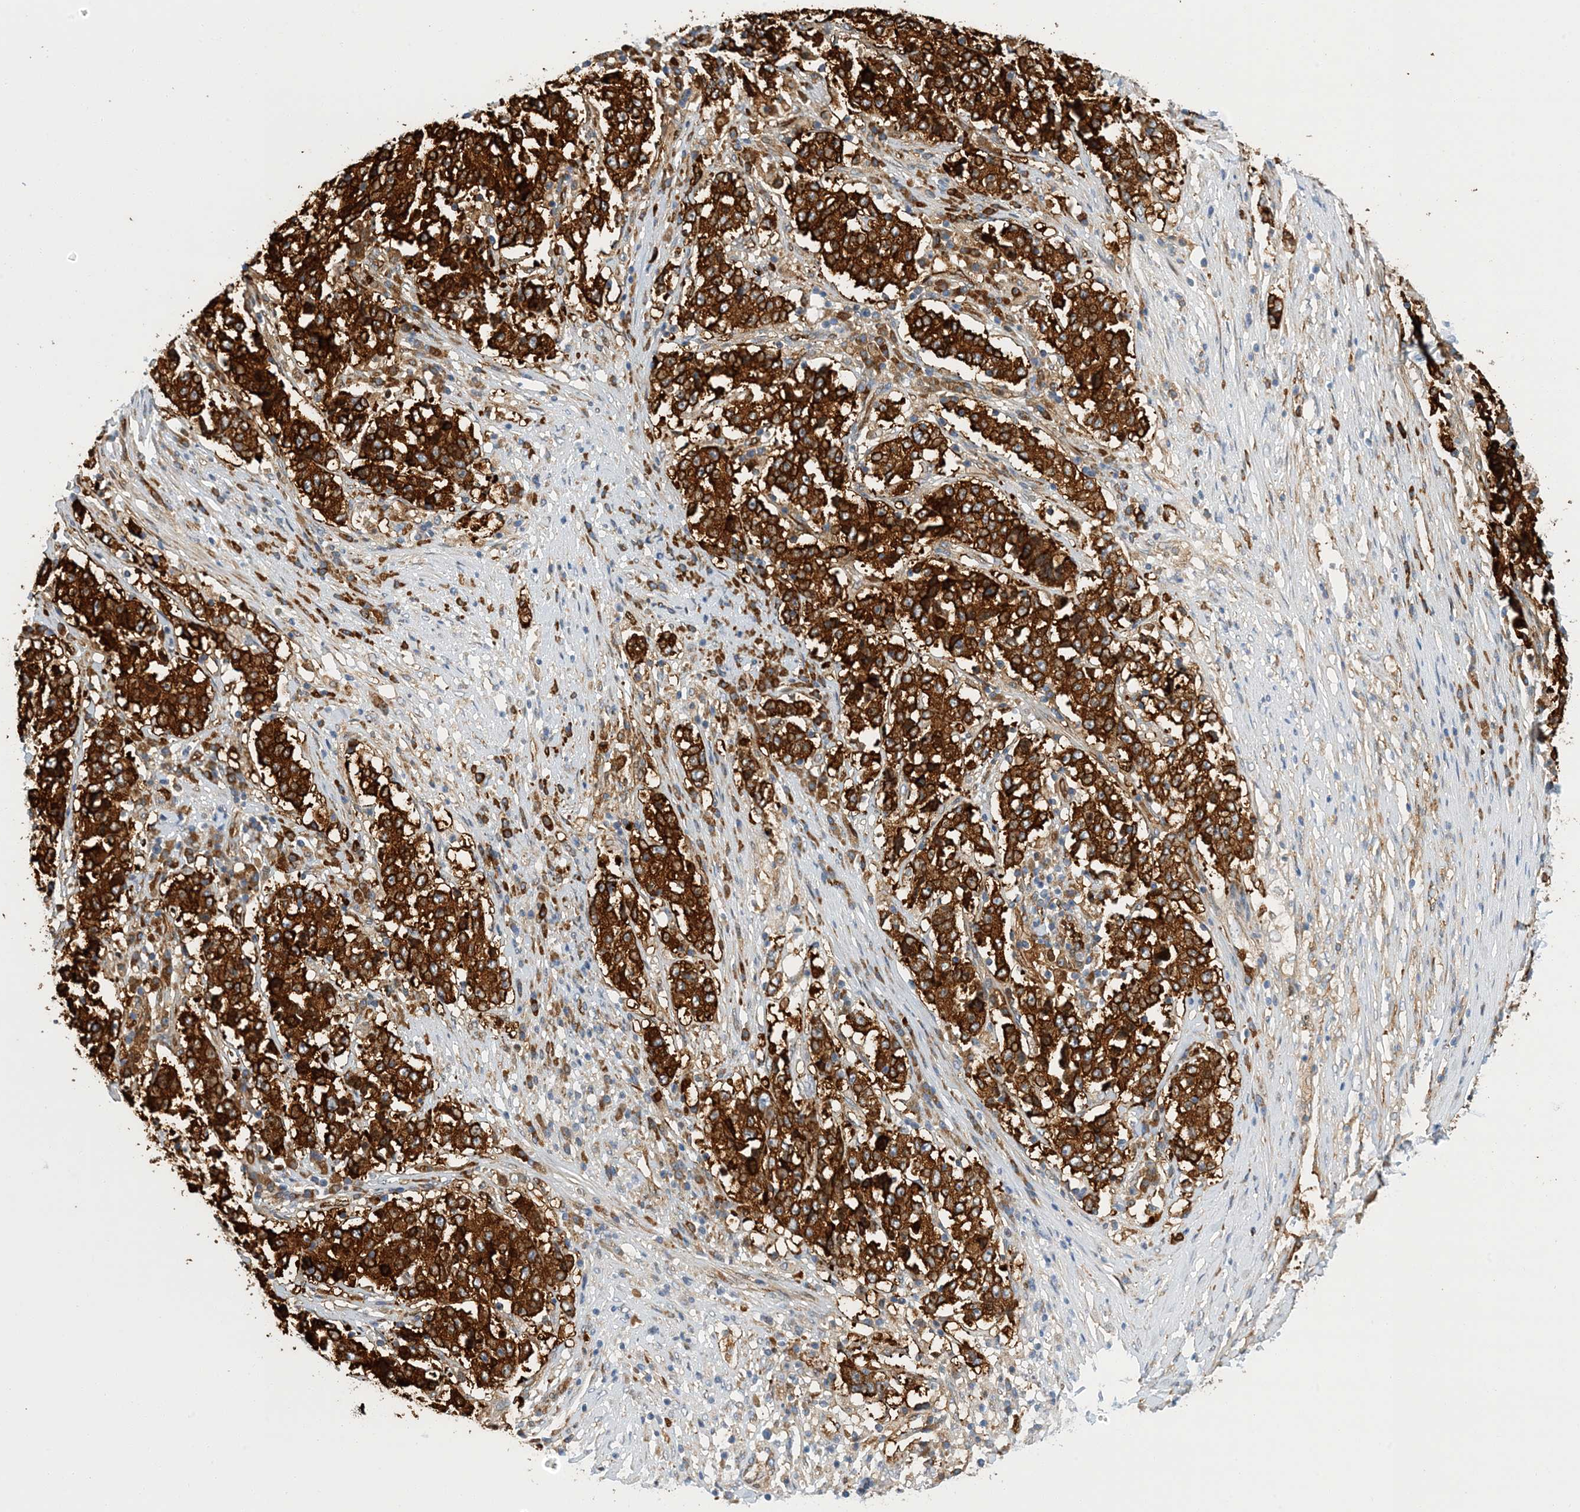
{"staining": {"intensity": "strong", "quantity": ">75%", "location": "cytoplasmic/membranous"}, "tissue": "stomach cancer", "cell_type": "Tumor cells", "image_type": "cancer", "snomed": [{"axis": "morphology", "description": "Adenocarcinoma, NOS"}, {"axis": "topography", "description": "Stomach"}], "caption": "Brown immunohistochemical staining in human stomach cancer (adenocarcinoma) displays strong cytoplasmic/membranous staining in approximately >75% of tumor cells.", "gene": "PCDHA2", "patient": {"sex": "male", "age": 59}}